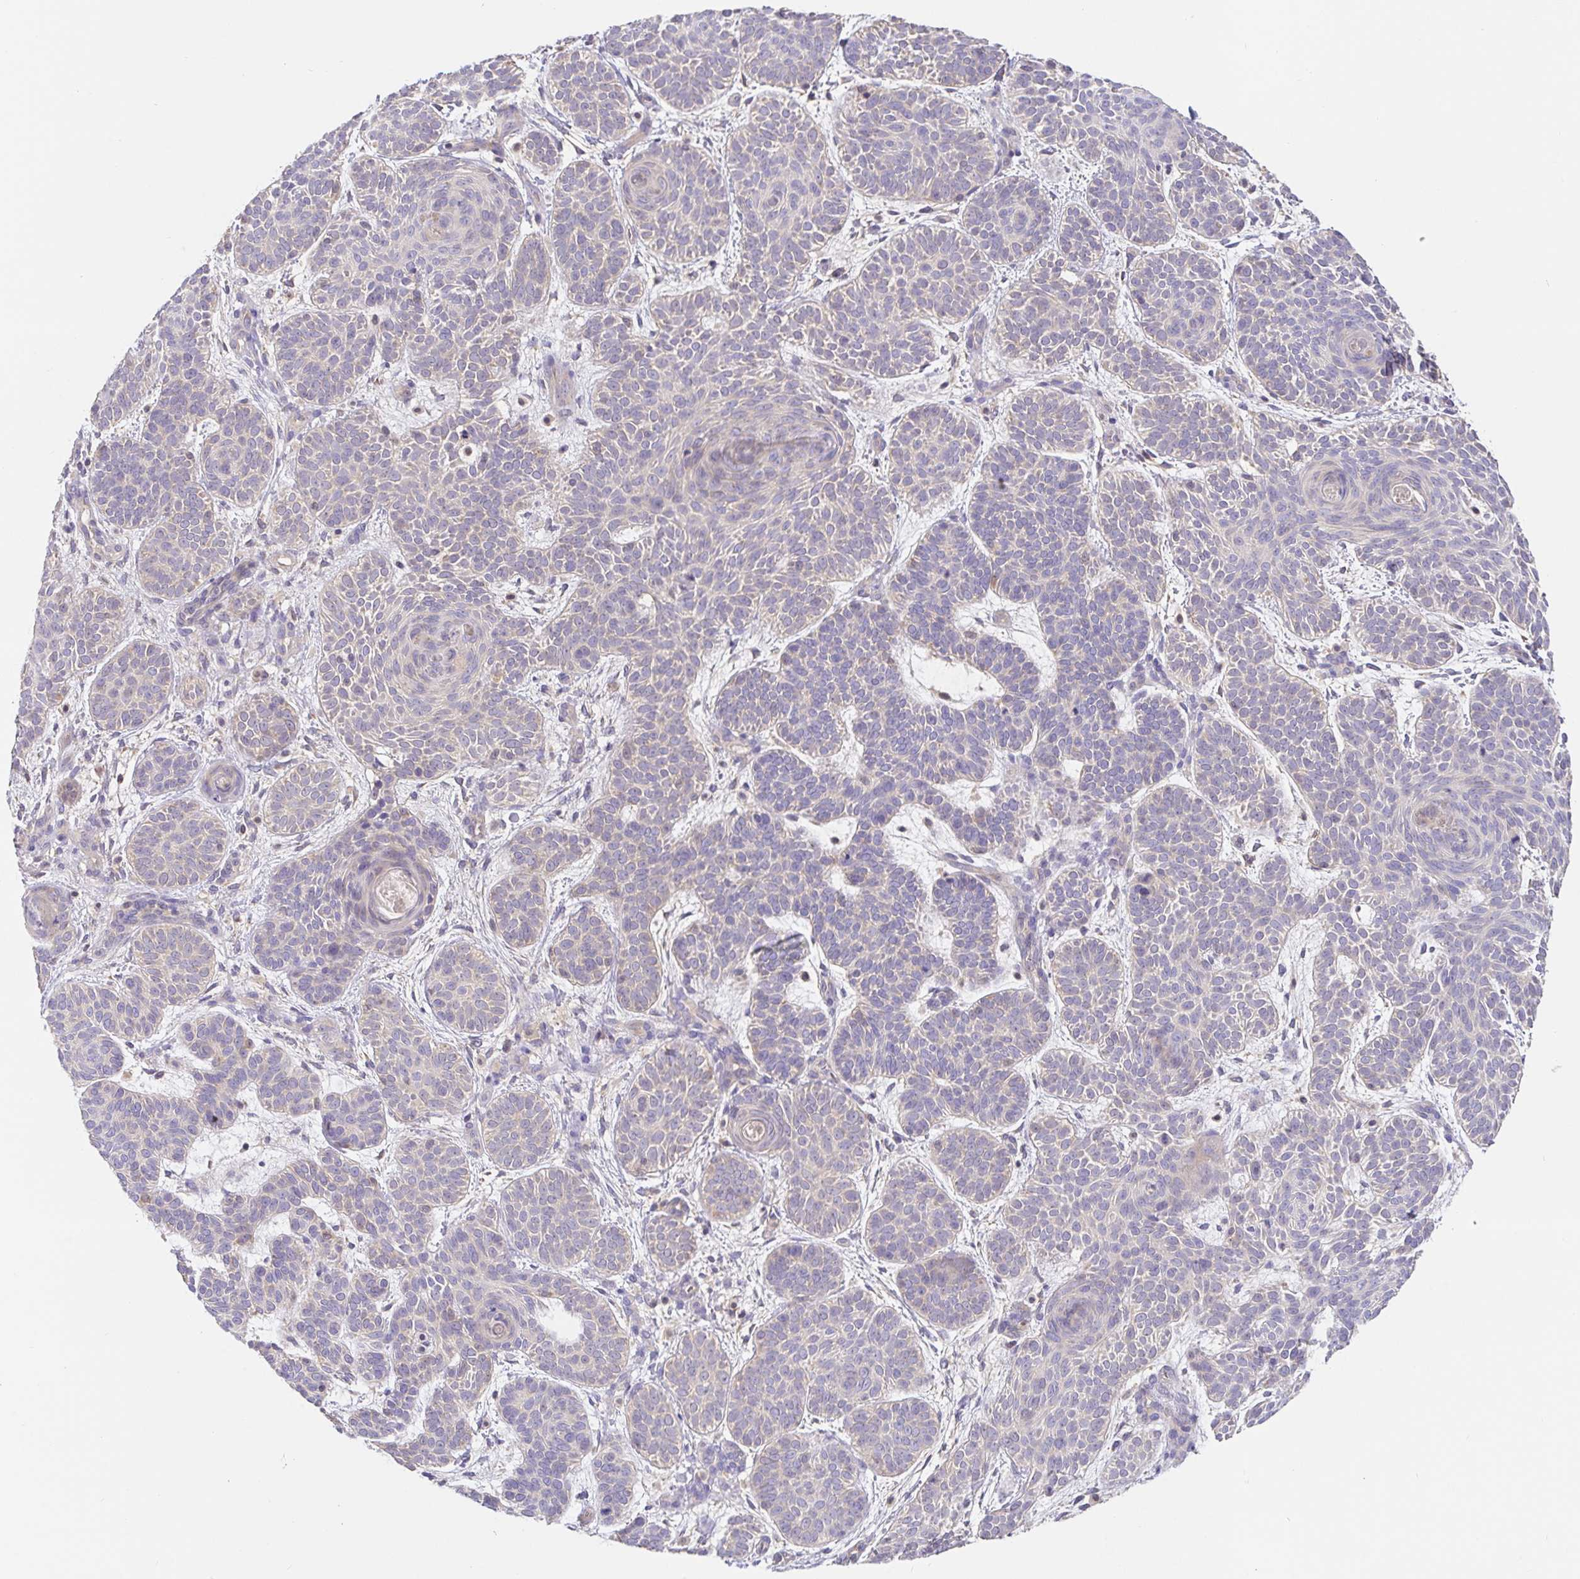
{"staining": {"intensity": "negative", "quantity": "none", "location": "none"}, "tissue": "skin cancer", "cell_type": "Tumor cells", "image_type": "cancer", "snomed": [{"axis": "morphology", "description": "Basal cell carcinoma"}, {"axis": "topography", "description": "Skin"}], "caption": "Immunohistochemical staining of human skin cancer exhibits no significant expression in tumor cells.", "gene": "HAGH", "patient": {"sex": "female", "age": 82}}